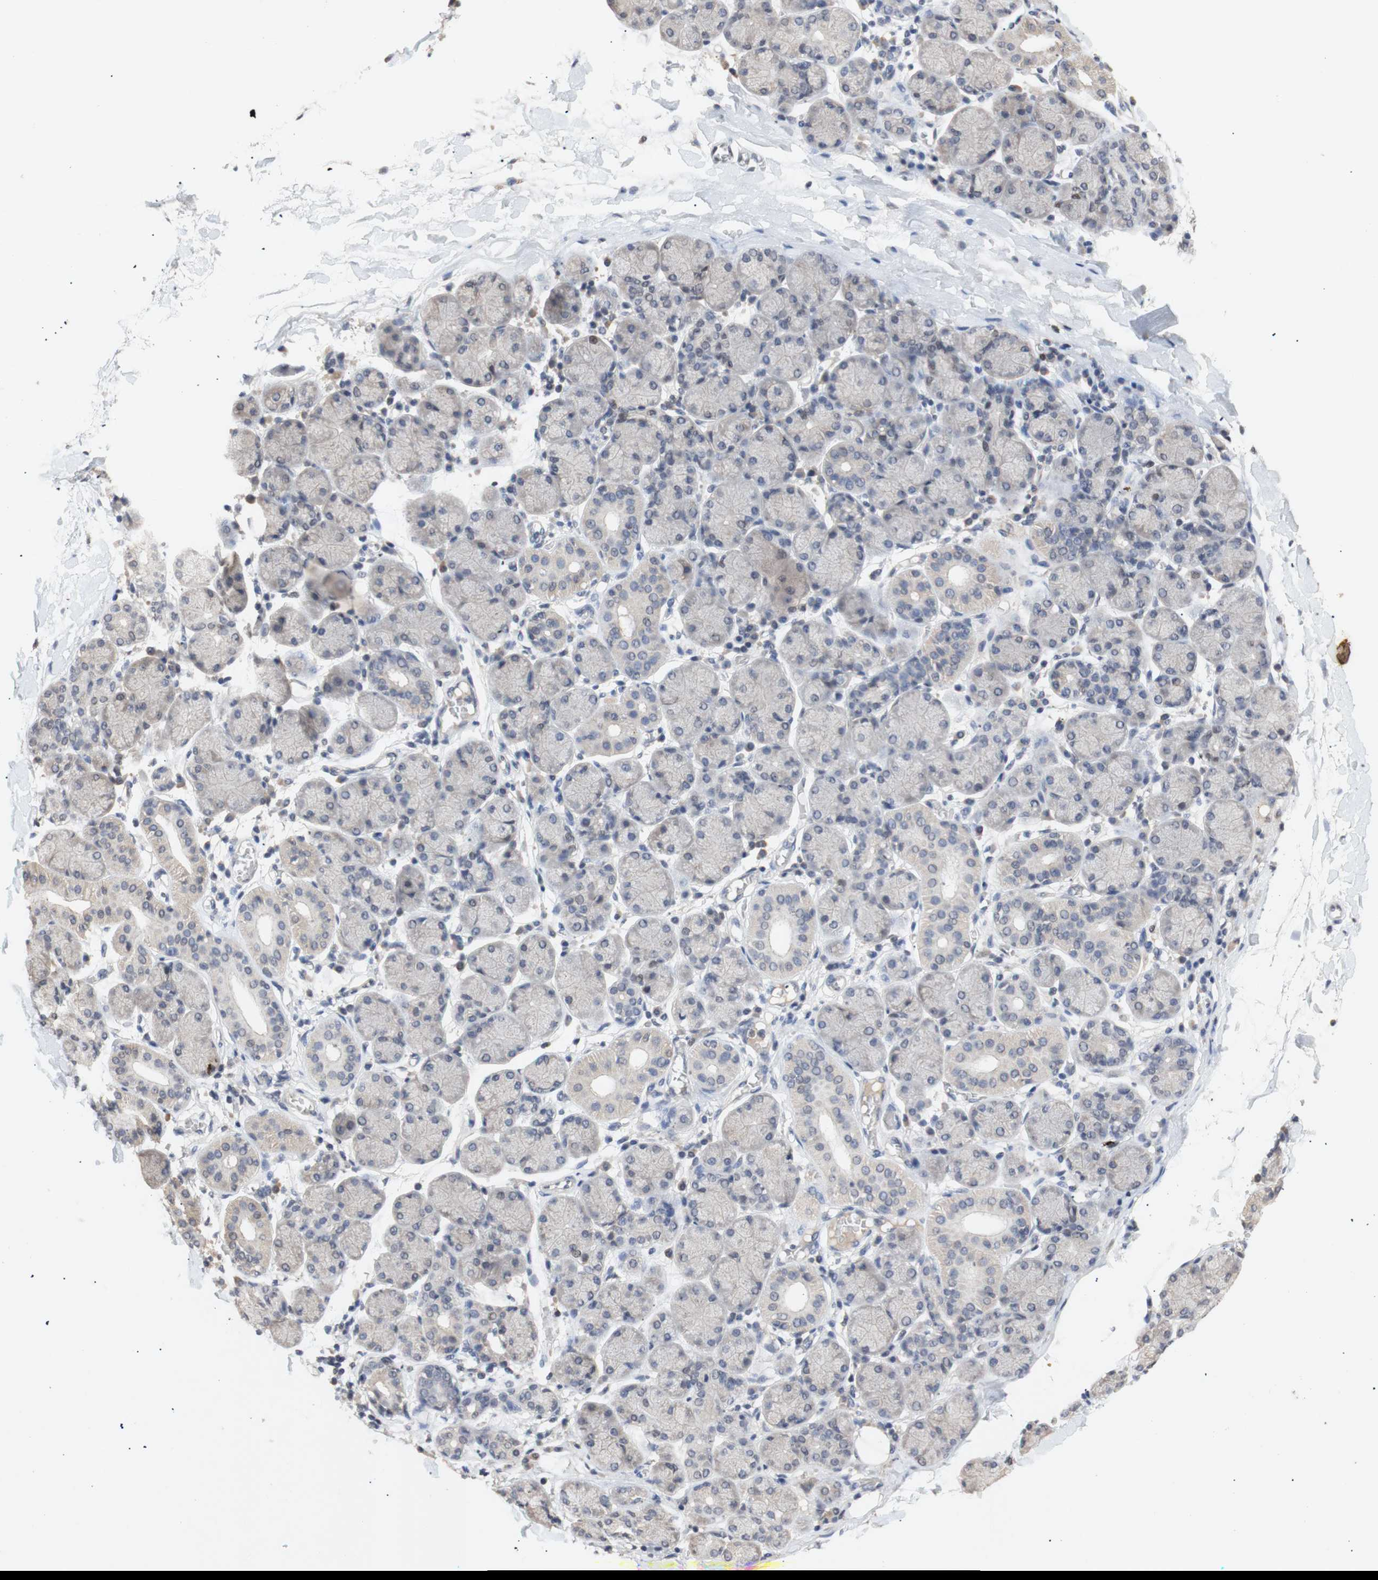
{"staining": {"intensity": "strong", "quantity": "<25%", "location": "nuclear"}, "tissue": "salivary gland", "cell_type": "Glandular cells", "image_type": "normal", "snomed": [{"axis": "morphology", "description": "Normal tissue, NOS"}, {"axis": "topography", "description": "Salivary gland"}], "caption": "Protein expression by immunohistochemistry (IHC) exhibits strong nuclear expression in about <25% of glandular cells in unremarkable salivary gland. (DAB (3,3'-diaminobenzidine) = brown stain, brightfield microscopy at high magnification).", "gene": "FOSB", "patient": {"sex": "female", "age": 24}}